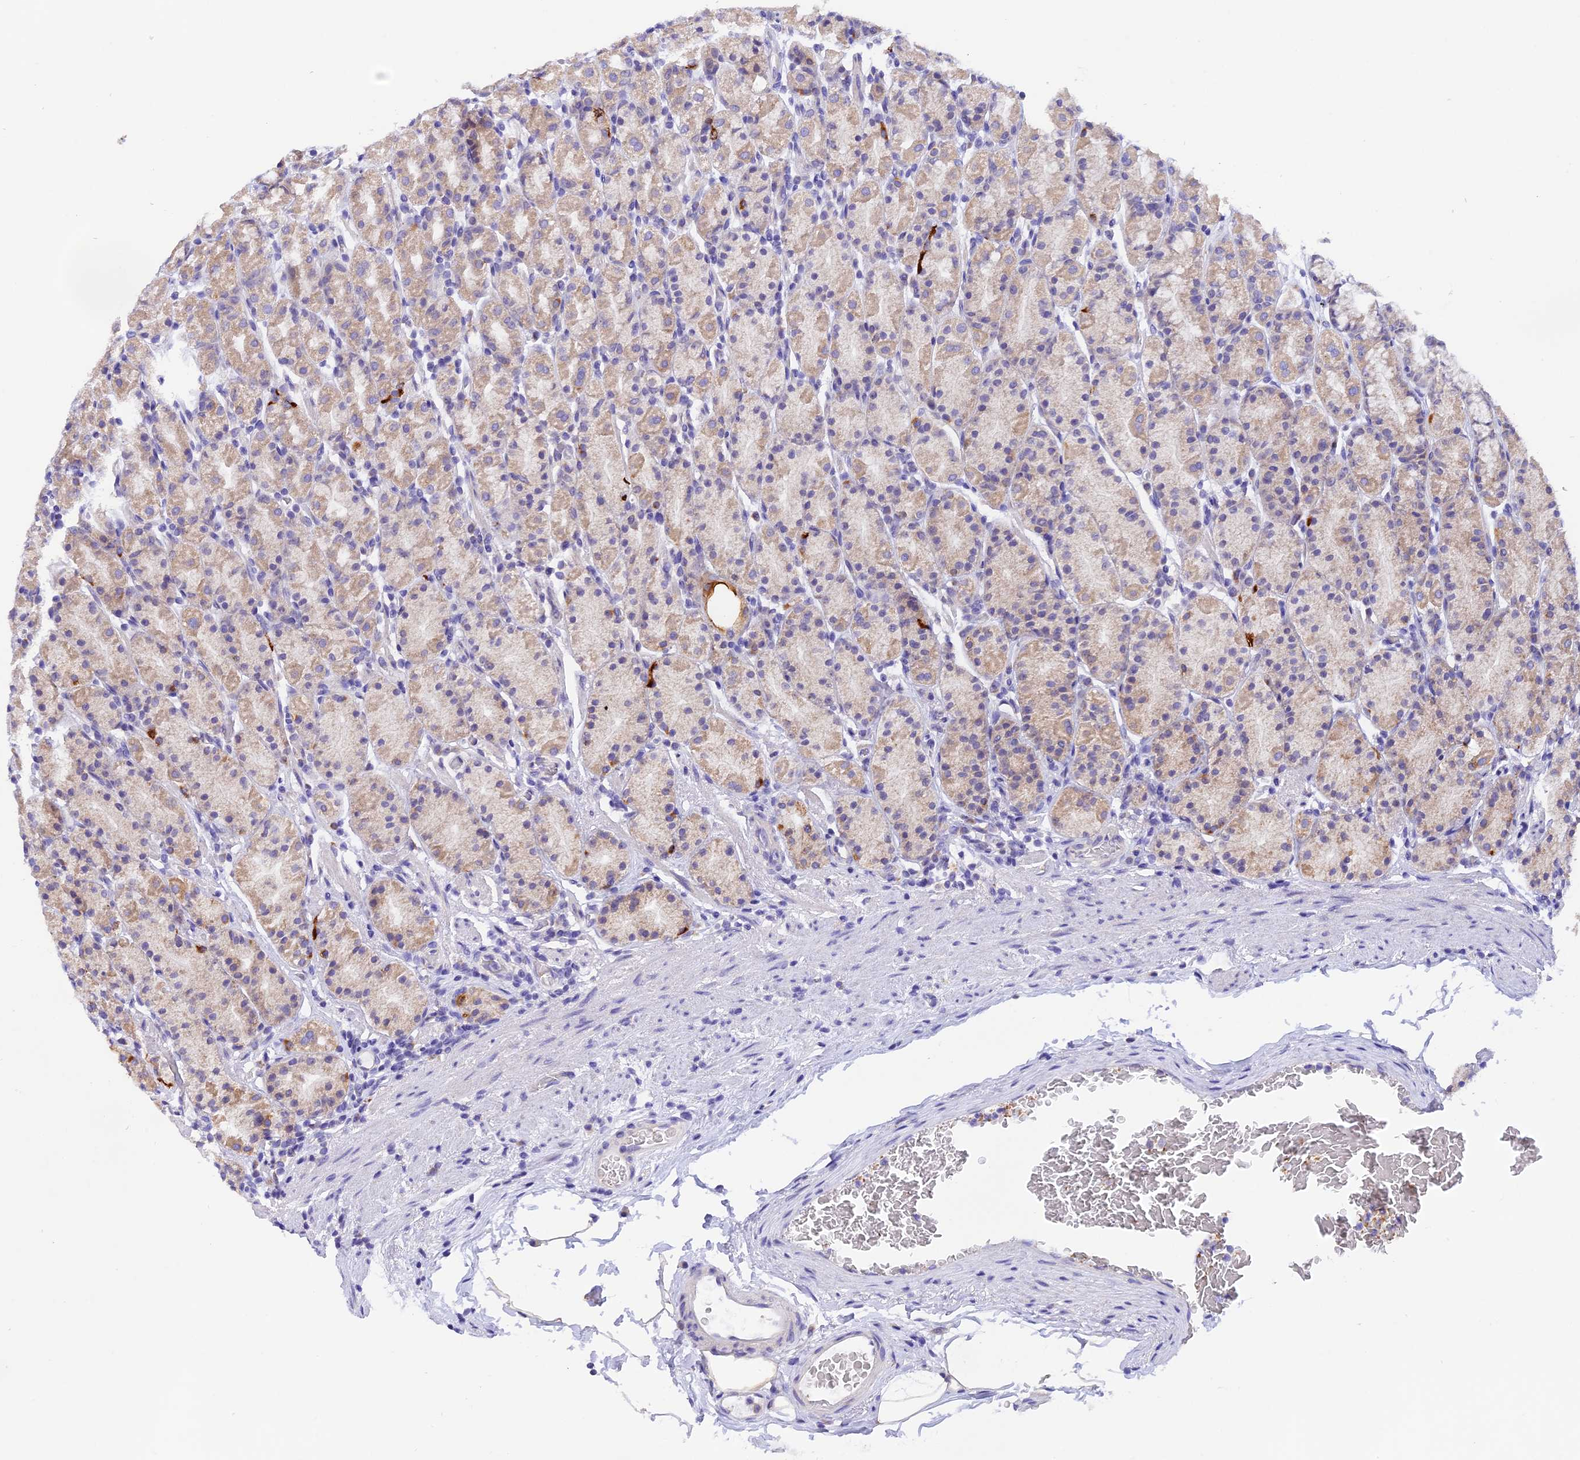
{"staining": {"intensity": "moderate", "quantity": "<25%", "location": "cytoplasmic/membranous"}, "tissue": "stomach", "cell_type": "Glandular cells", "image_type": "normal", "snomed": [{"axis": "morphology", "description": "Normal tissue, NOS"}, {"axis": "topography", "description": "Stomach, upper"}, {"axis": "topography", "description": "Stomach, lower"}, {"axis": "topography", "description": "Small intestine"}], "caption": "High-power microscopy captured an IHC photomicrograph of benign stomach, revealing moderate cytoplasmic/membranous staining in about <25% of glandular cells.", "gene": "PKIA", "patient": {"sex": "male", "age": 68}}